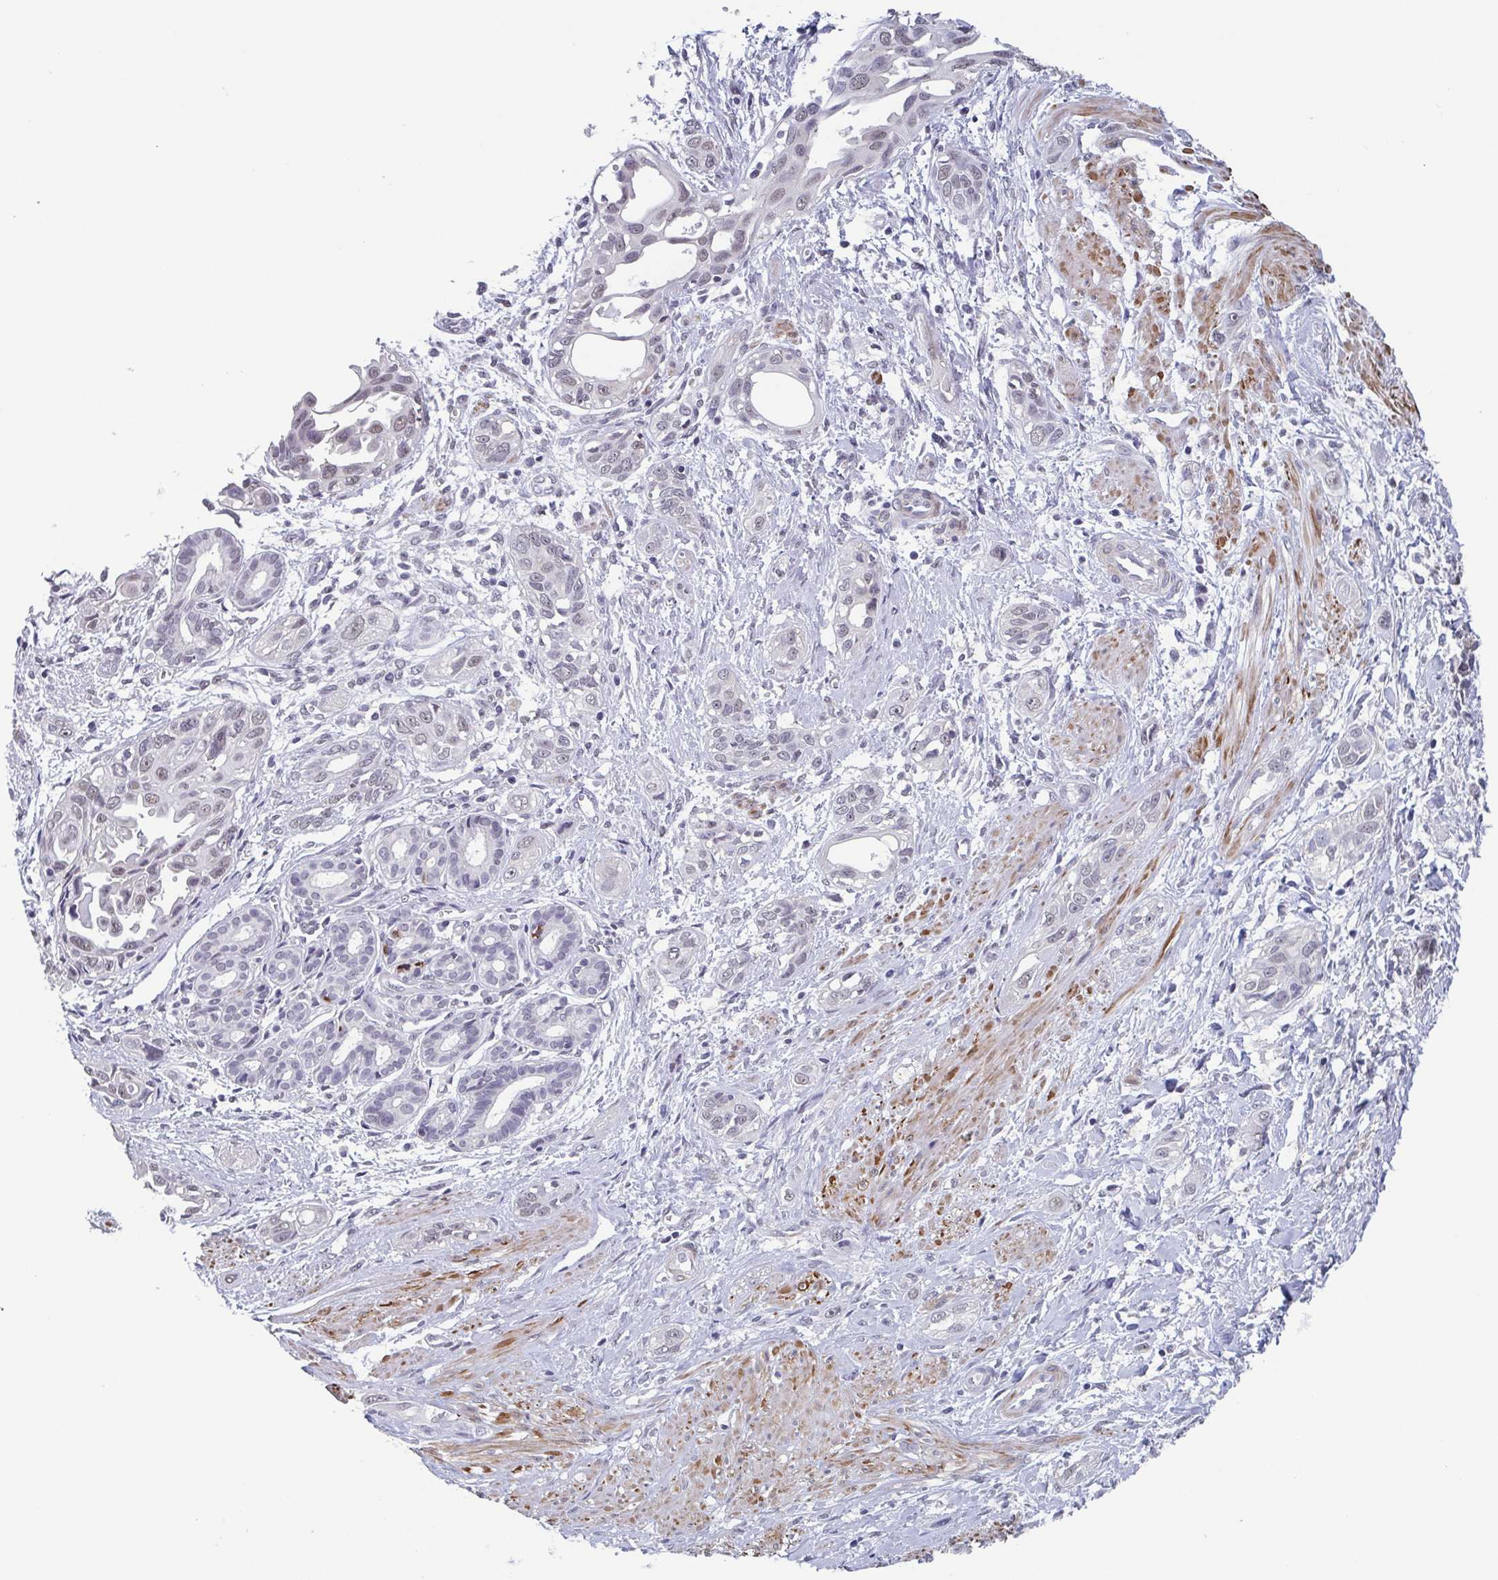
{"staining": {"intensity": "negative", "quantity": "none", "location": "none"}, "tissue": "pancreatic cancer", "cell_type": "Tumor cells", "image_type": "cancer", "snomed": [{"axis": "morphology", "description": "Adenocarcinoma, NOS"}, {"axis": "topography", "description": "Pancreas"}], "caption": "IHC micrograph of pancreatic cancer stained for a protein (brown), which displays no staining in tumor cells.", "gene": "TMEM92", "patient": {"sex": "female", "age": 55}}